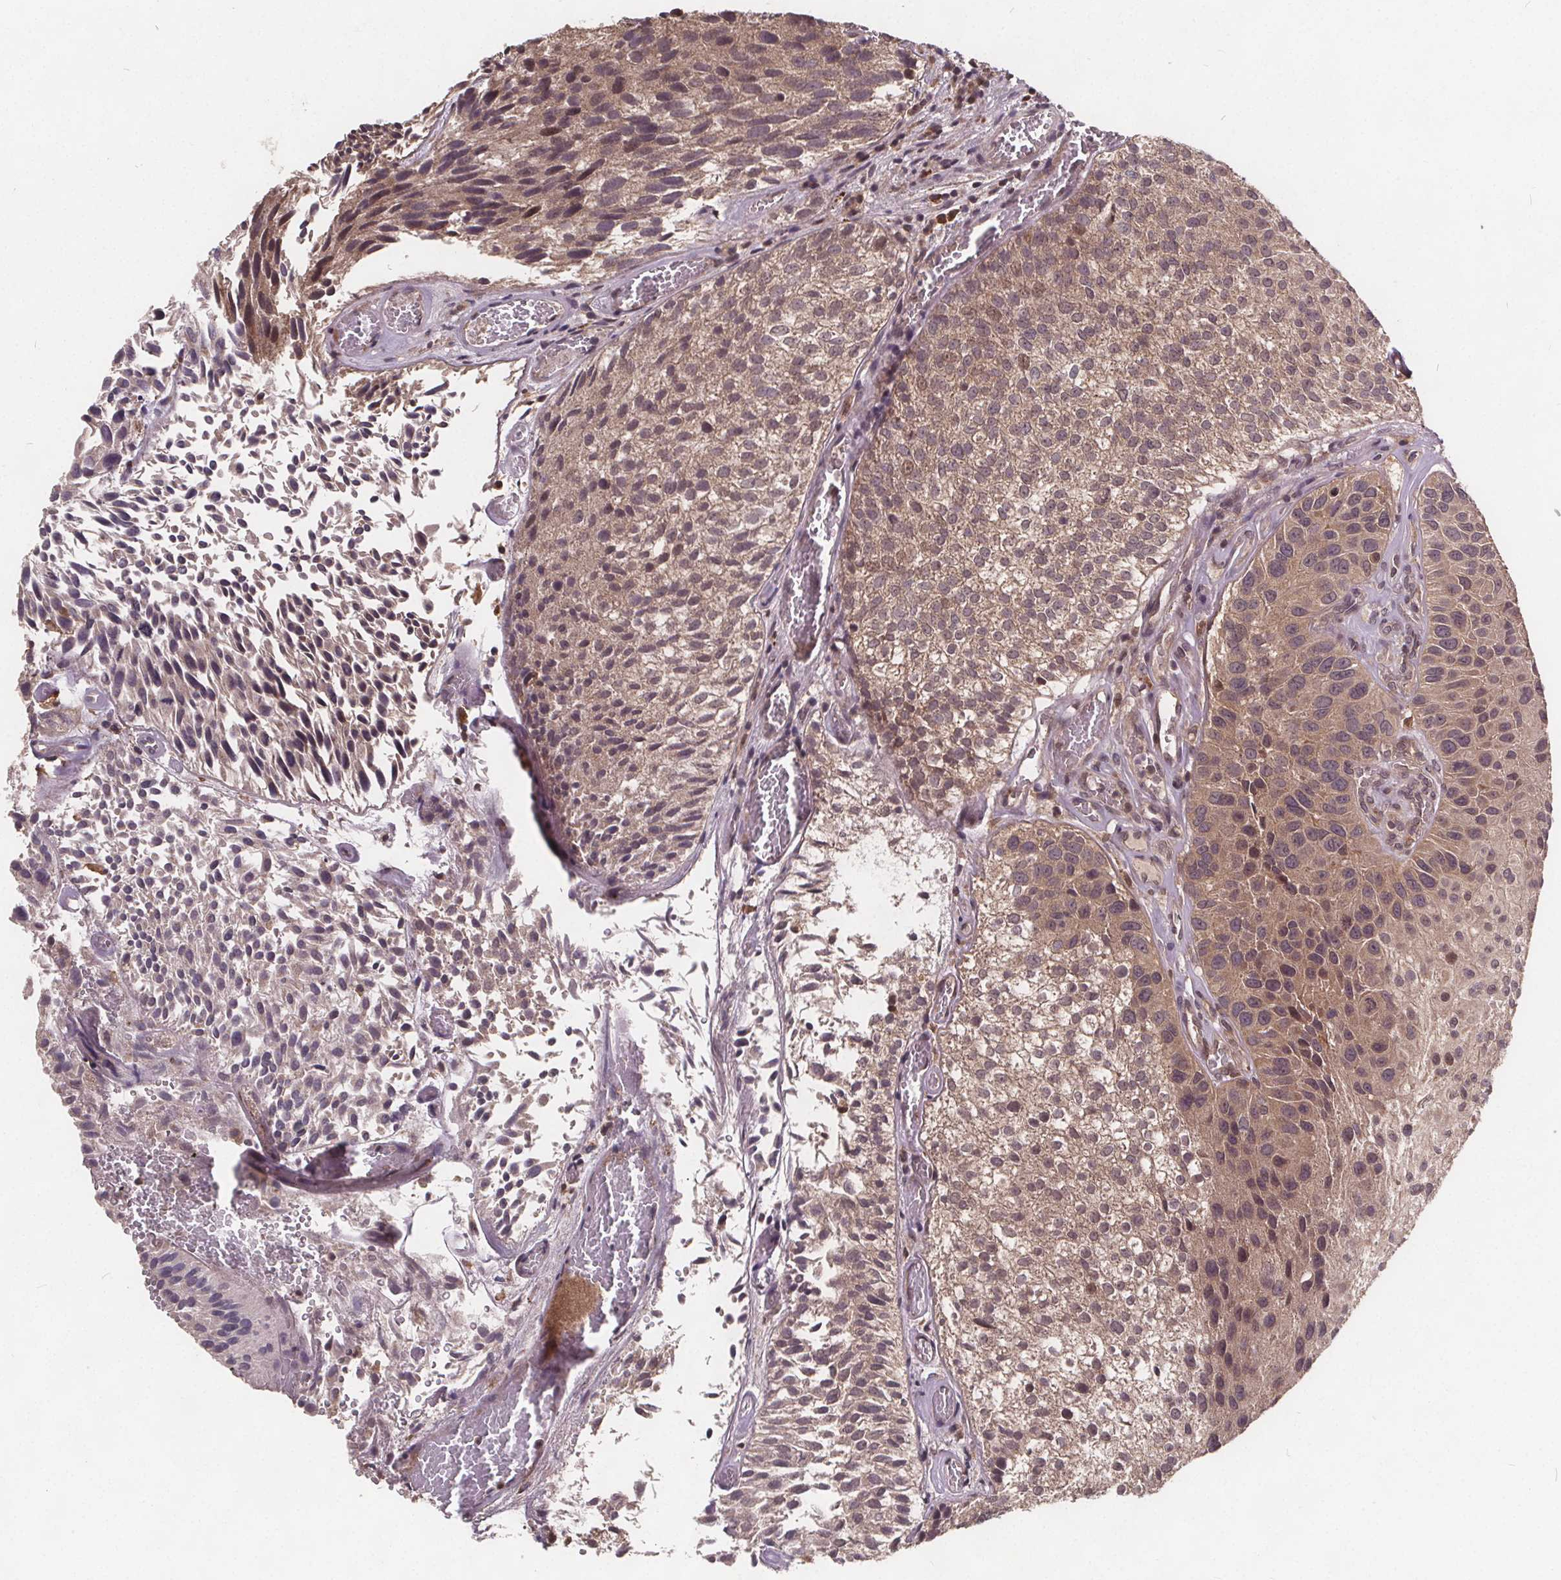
{"staining": {"intensity": "moderate", "quantity": ">75%", "location": "cytoplasmic/membranous,nuclear"}, "tissue": "urothelial cancer", "cell_type": "Tumor cells", "image_type": "cancer", "snomed": [{"axis": "morphology", "description": "Urothelial carcinoma, Low grade"}, {"axis": "topography", "description": "Urinary bladder"}], "caption": "Human urothelial carcinoma (low-grade) stained with a protein marker shows moderate staining in tumor cells.", "gene": "USP9X", "patient": {"sex": "female", "age": 87}}